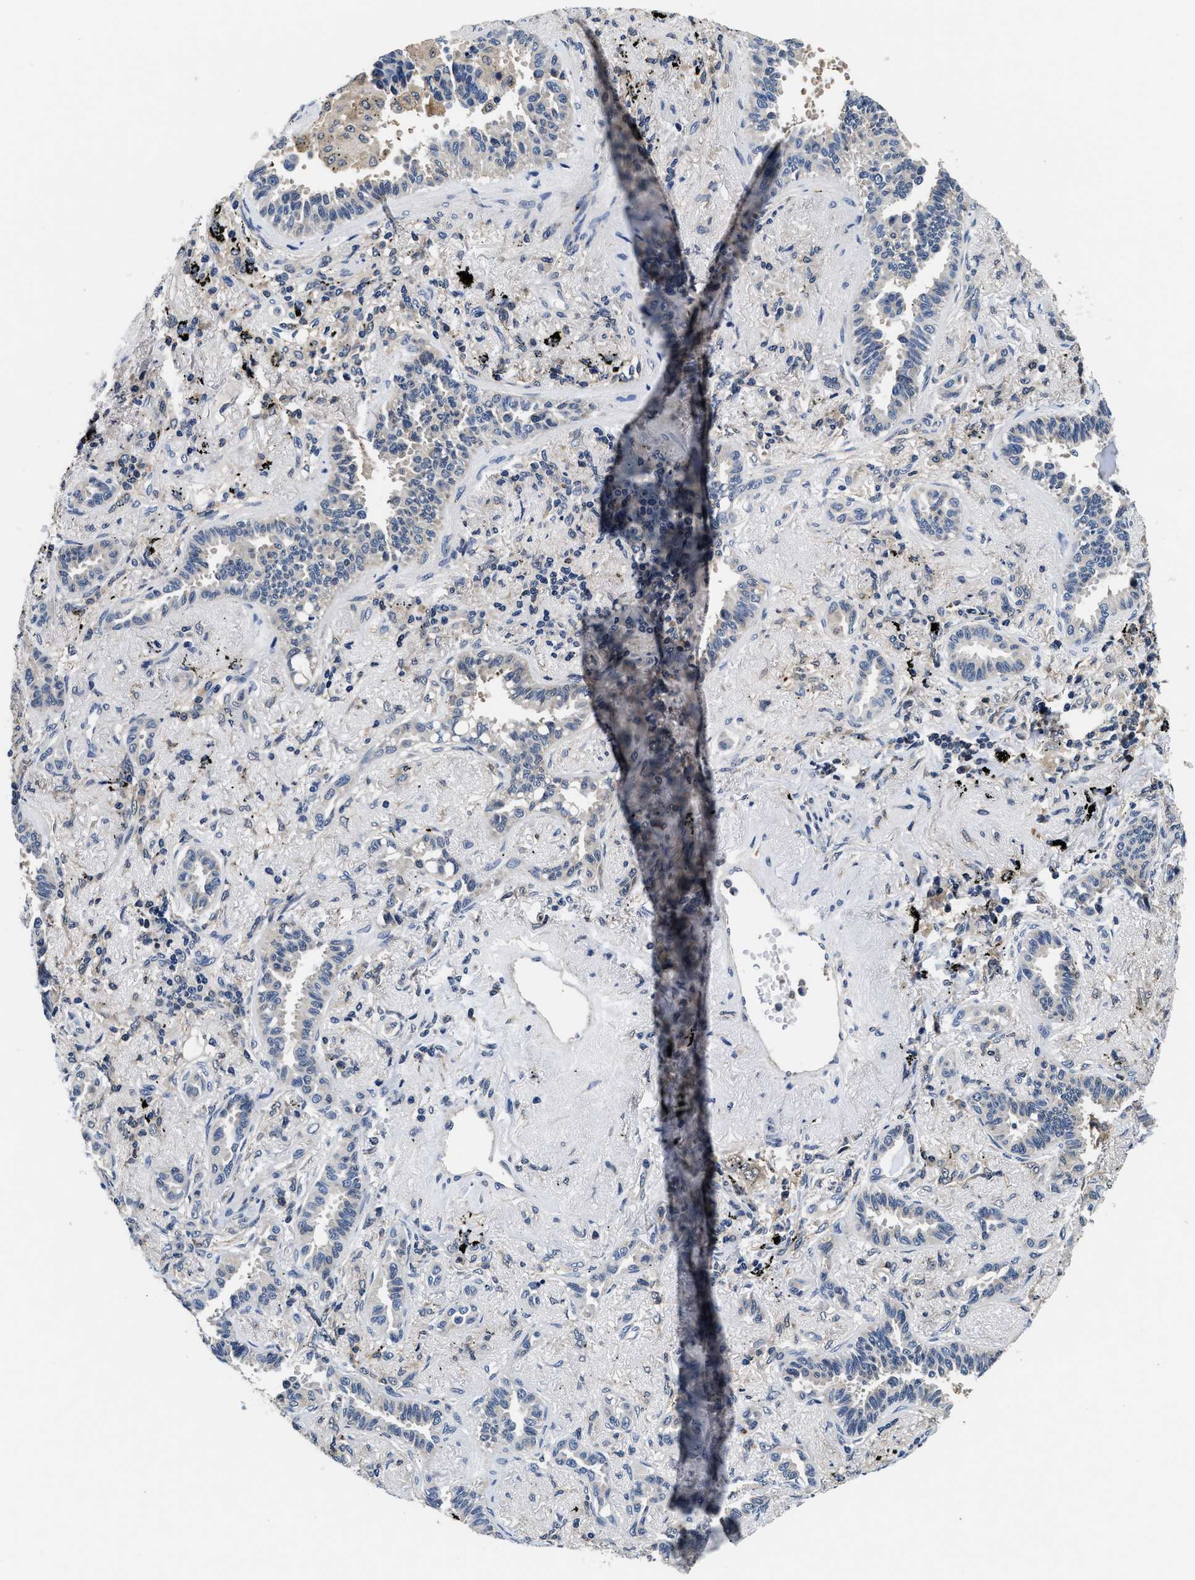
{"staining": {"intensity": "negative", "quantity": "none", "location": "none"}, "tissue": "lung cancer", "cell_type": "Tumor cells", "image_type": "cancer", "snomed": [{"axis": "morphology", "description": "Adenocarcinoma, NOS"}, {"axis": "topography", "description": "Lung"}], "caption": "This is a photomicrograph of IHC staining of lung cancer, which shows no positivity in tumor cells. (Stains: DAB immunohistochemistry (IHC) with hematoxylin counter stain, Microscopy: brightfield microscopy at high magnification).", "gene": "PHPT1", "patient": {"sex": "male", "age": 59}}